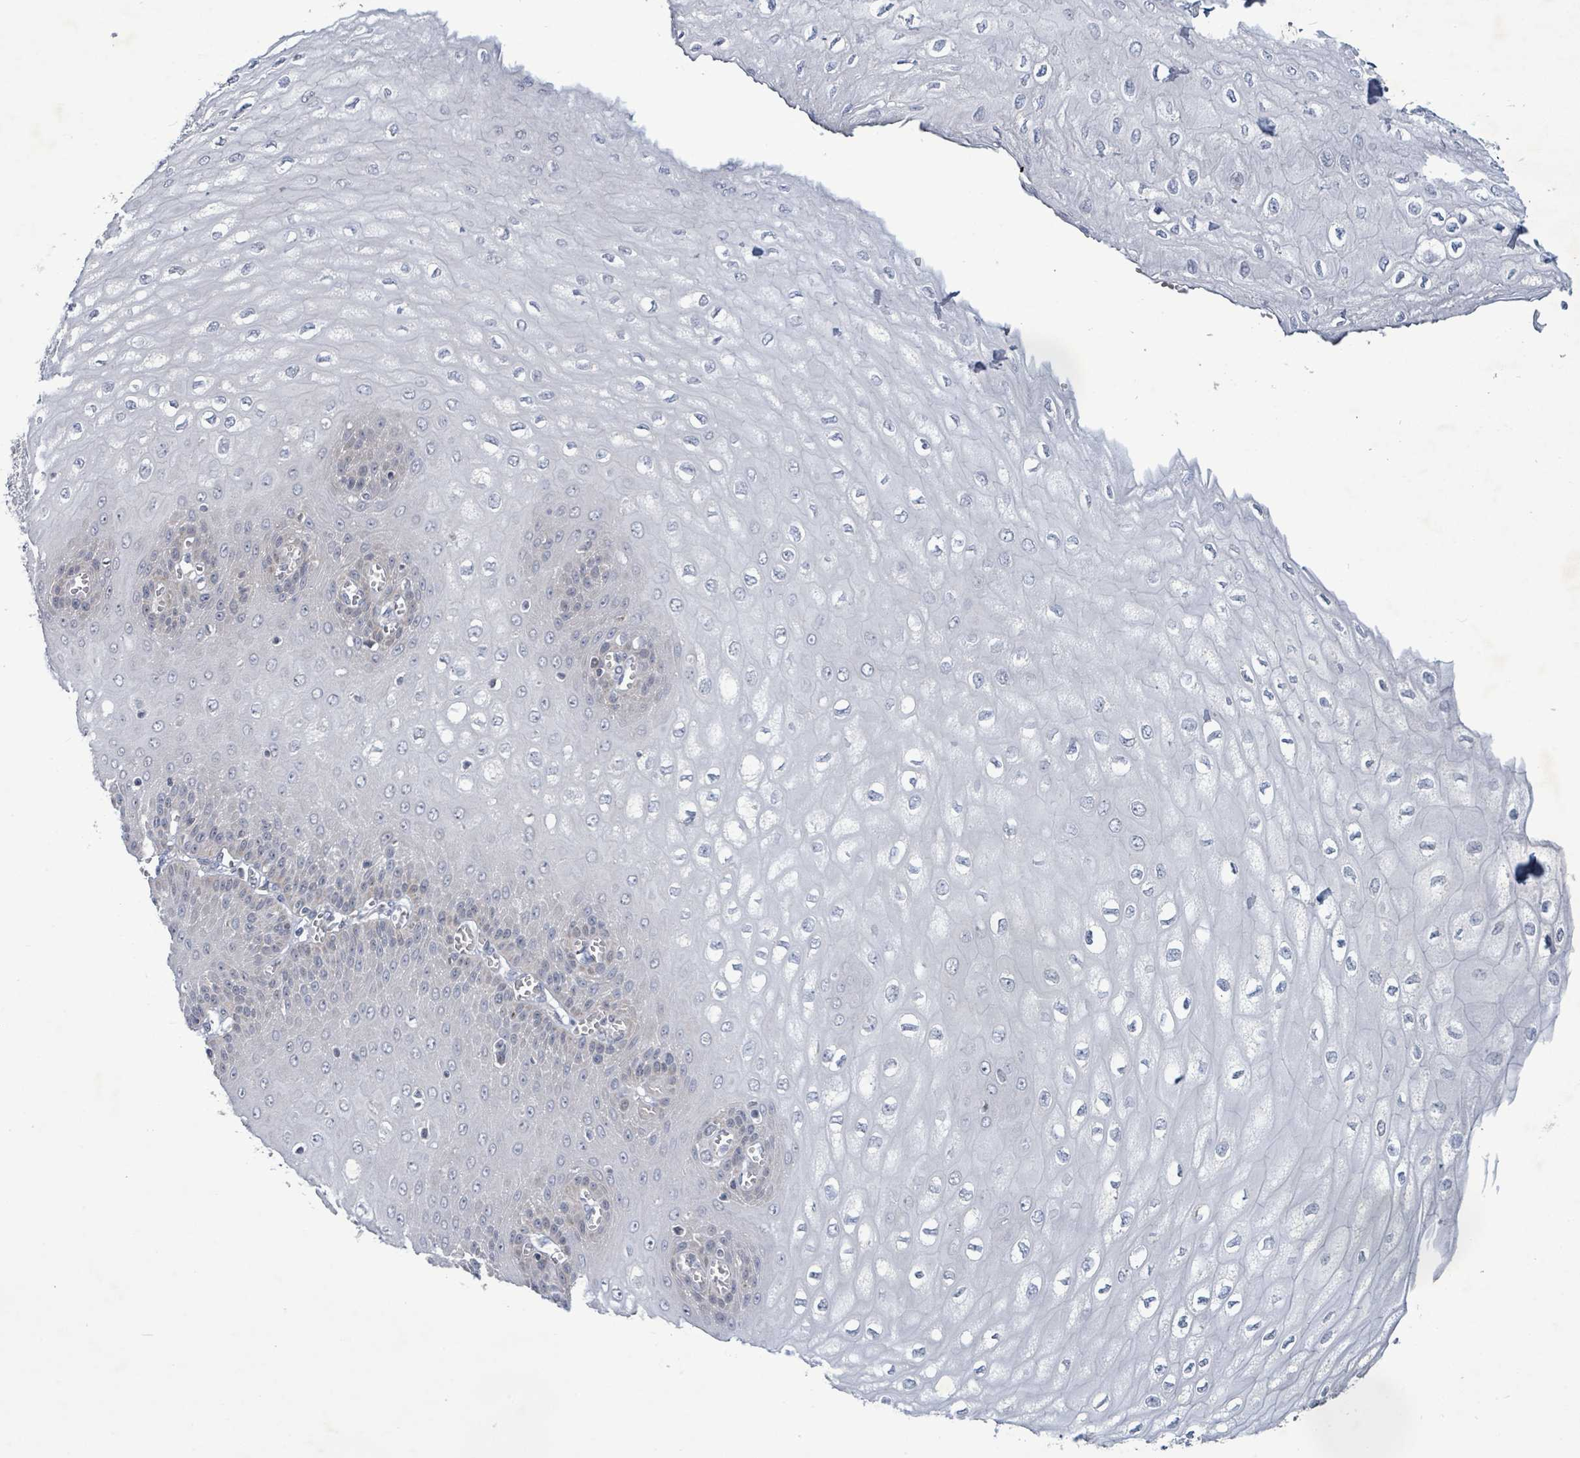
{"staining": {"intensity": "negative", "quantity": "none", "location": "none"}, "tissue": "esophagus", "cell_type": "Squamous epithelial cells", "image_type": "normal", "snomed": [{"axis": "morphology", "description": "Normal tissue, NOS"}, {"axis": "topography", "description": "Esophagus"}], "caption": "This is an immunohistochemistry histopathology image of benign human esophagus. There is no staining in squamous epithelial cells.", "gene": "ZFPM1", "patient": {"sex": "male", "age": 60}}